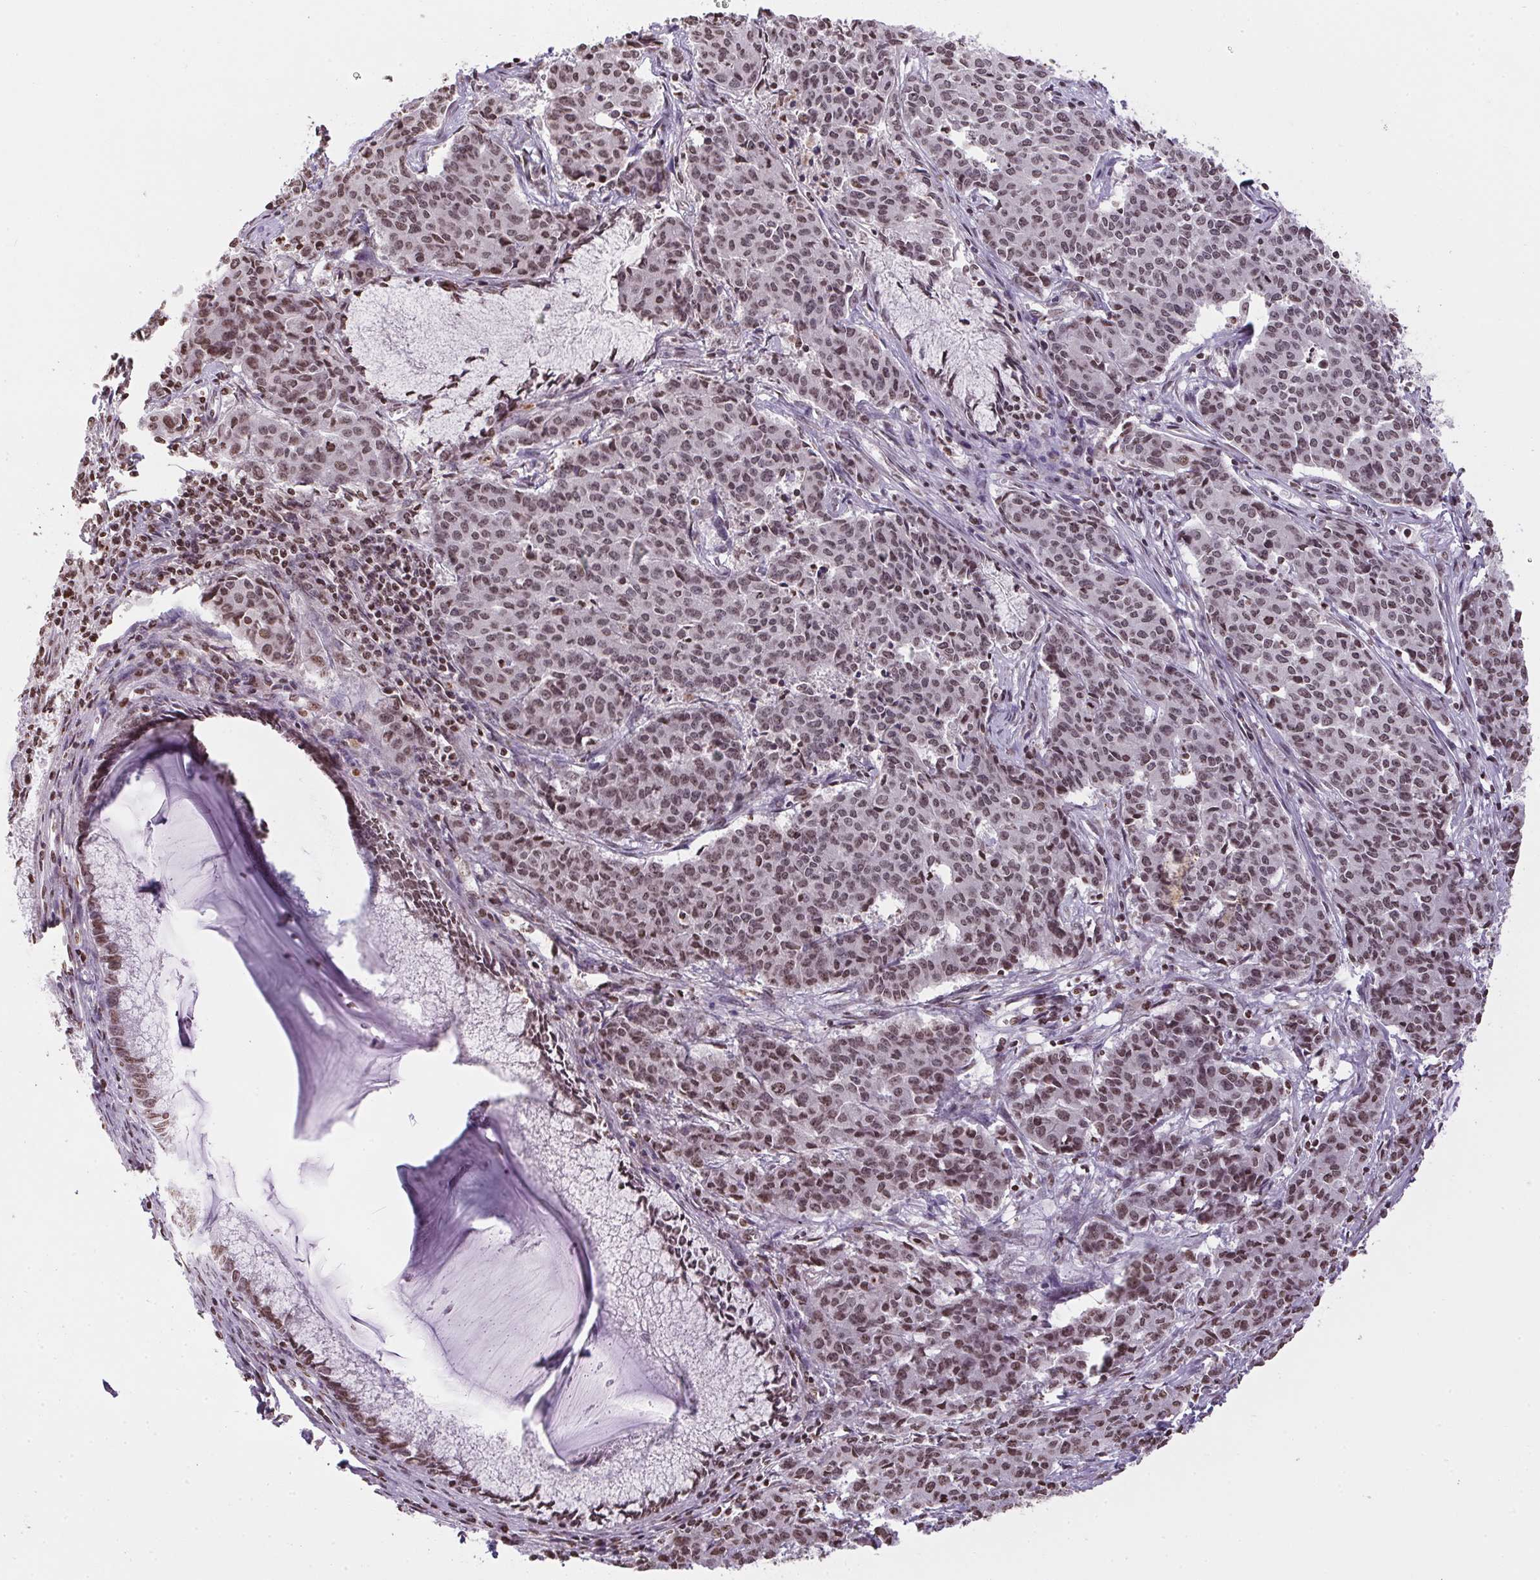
{"staining": {"intensity": "weak", "quantity": ">75%", "location": "nuclear"}, "tissue": "cervical cancer", "cell_type": "Tumor cells", "image_type": "cancer", "snomed": [{"axis": "morphology", "description": "Squamous cell carcinoma, NOS"}, {"axis": "topography", "description": "Cervix"}], "caption": "Cervical squamous cell carcinoma stained for a protein (brown) shows weak nuclear positive expression in approximately >75% of tumor cells.", "gene": "RNF181", "patient": {"sex": "female", "age": 28}}